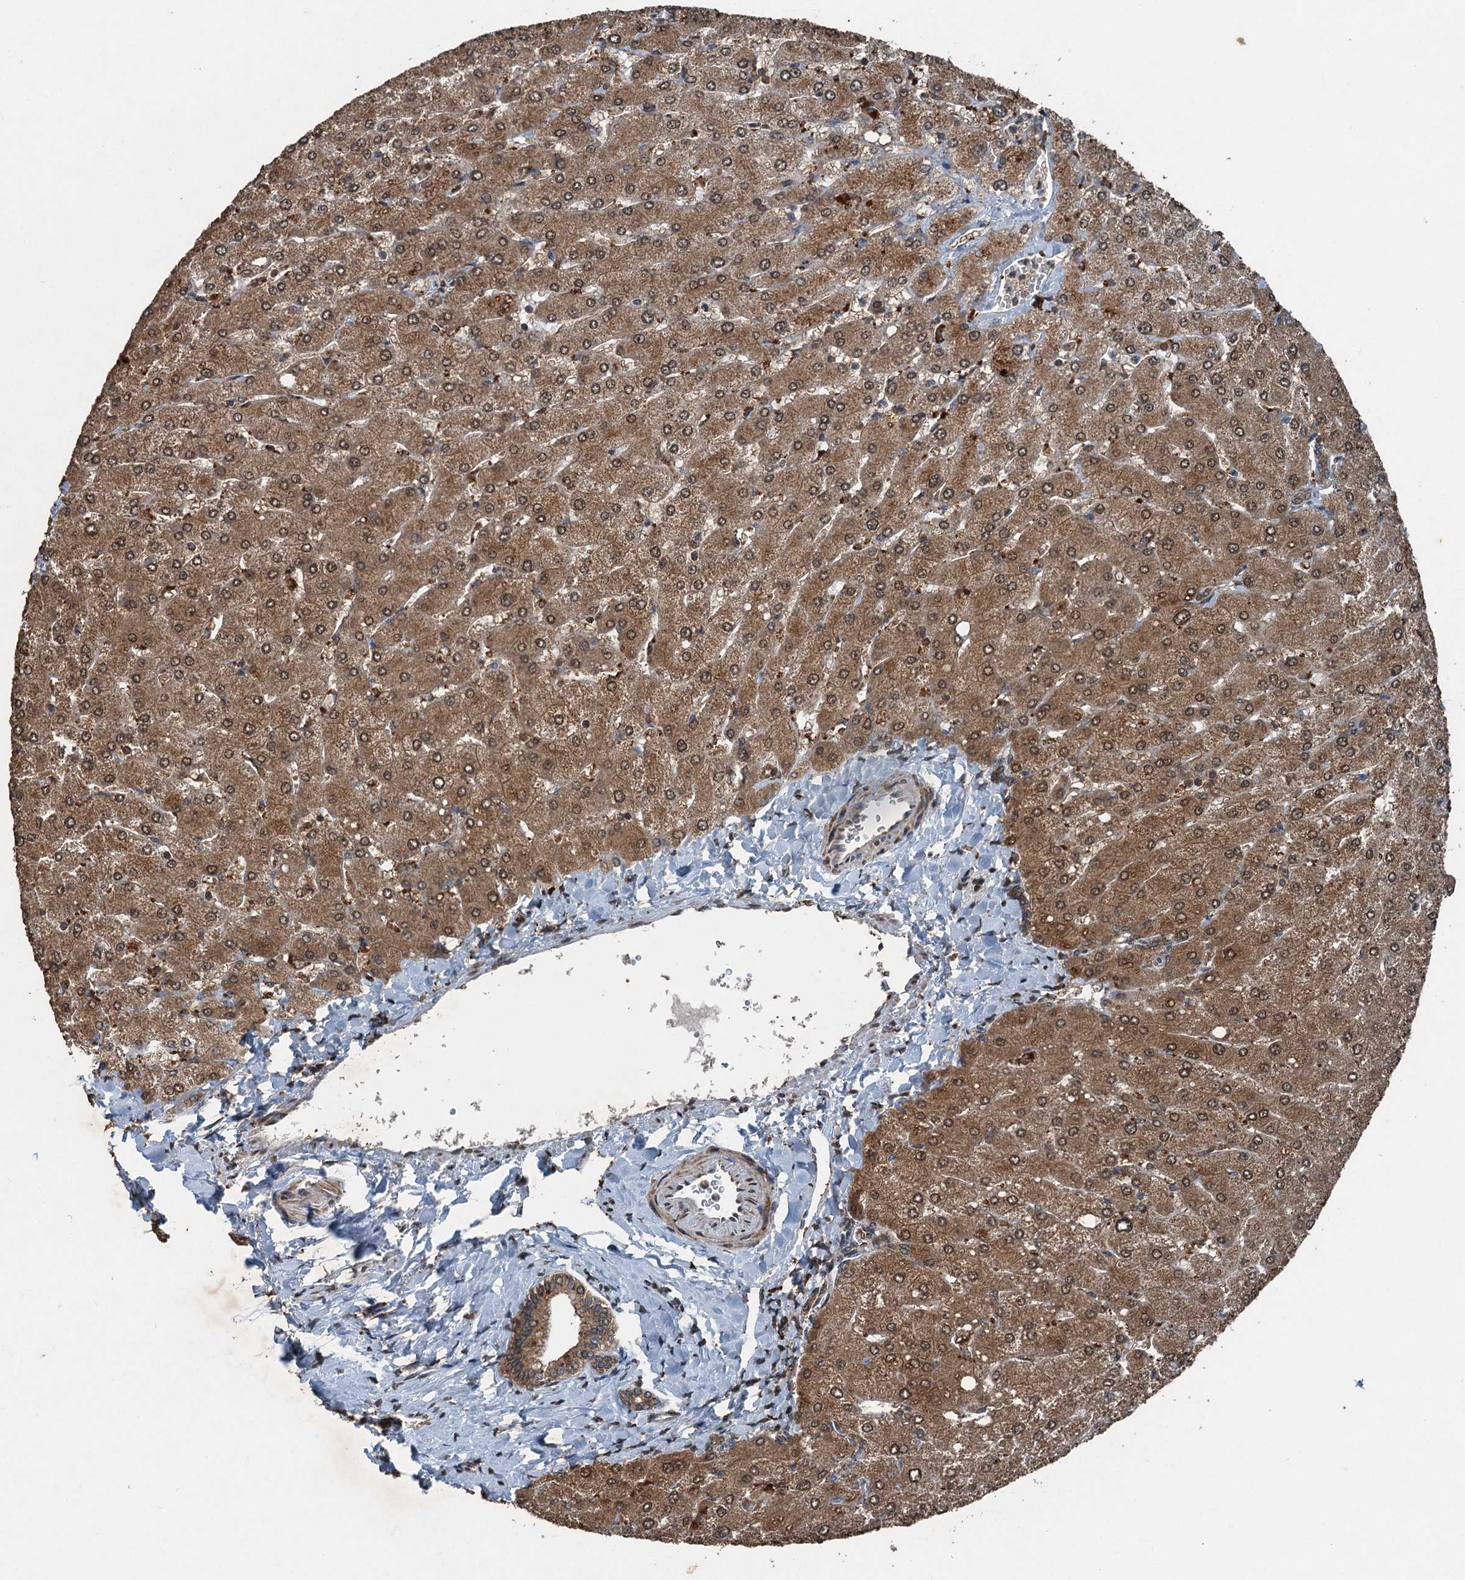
{"staining": {"intensity": "moderate", "quantity": ">75%", "location": "cytoplasmic/membranous"}, "tissue": "liver", "cell_type": "Cholangiocytes", "image_type": "normal", "snomed": [{"axis": "morphology", "description": "Normal tissue, NOS"}, {"axis": "topography", "description": "Liver"}], "caption": "DAB immunohistochemical staining of unremarkable human liver exhibits moderate cytoplasmic/membranous protein expression in about >75% of cholangiocytes. (DAB IHC, brown staining for protein, blue staining for nuclei).", "gene": "TCTN1", "patient": {"sex": "male", "age": 55}}